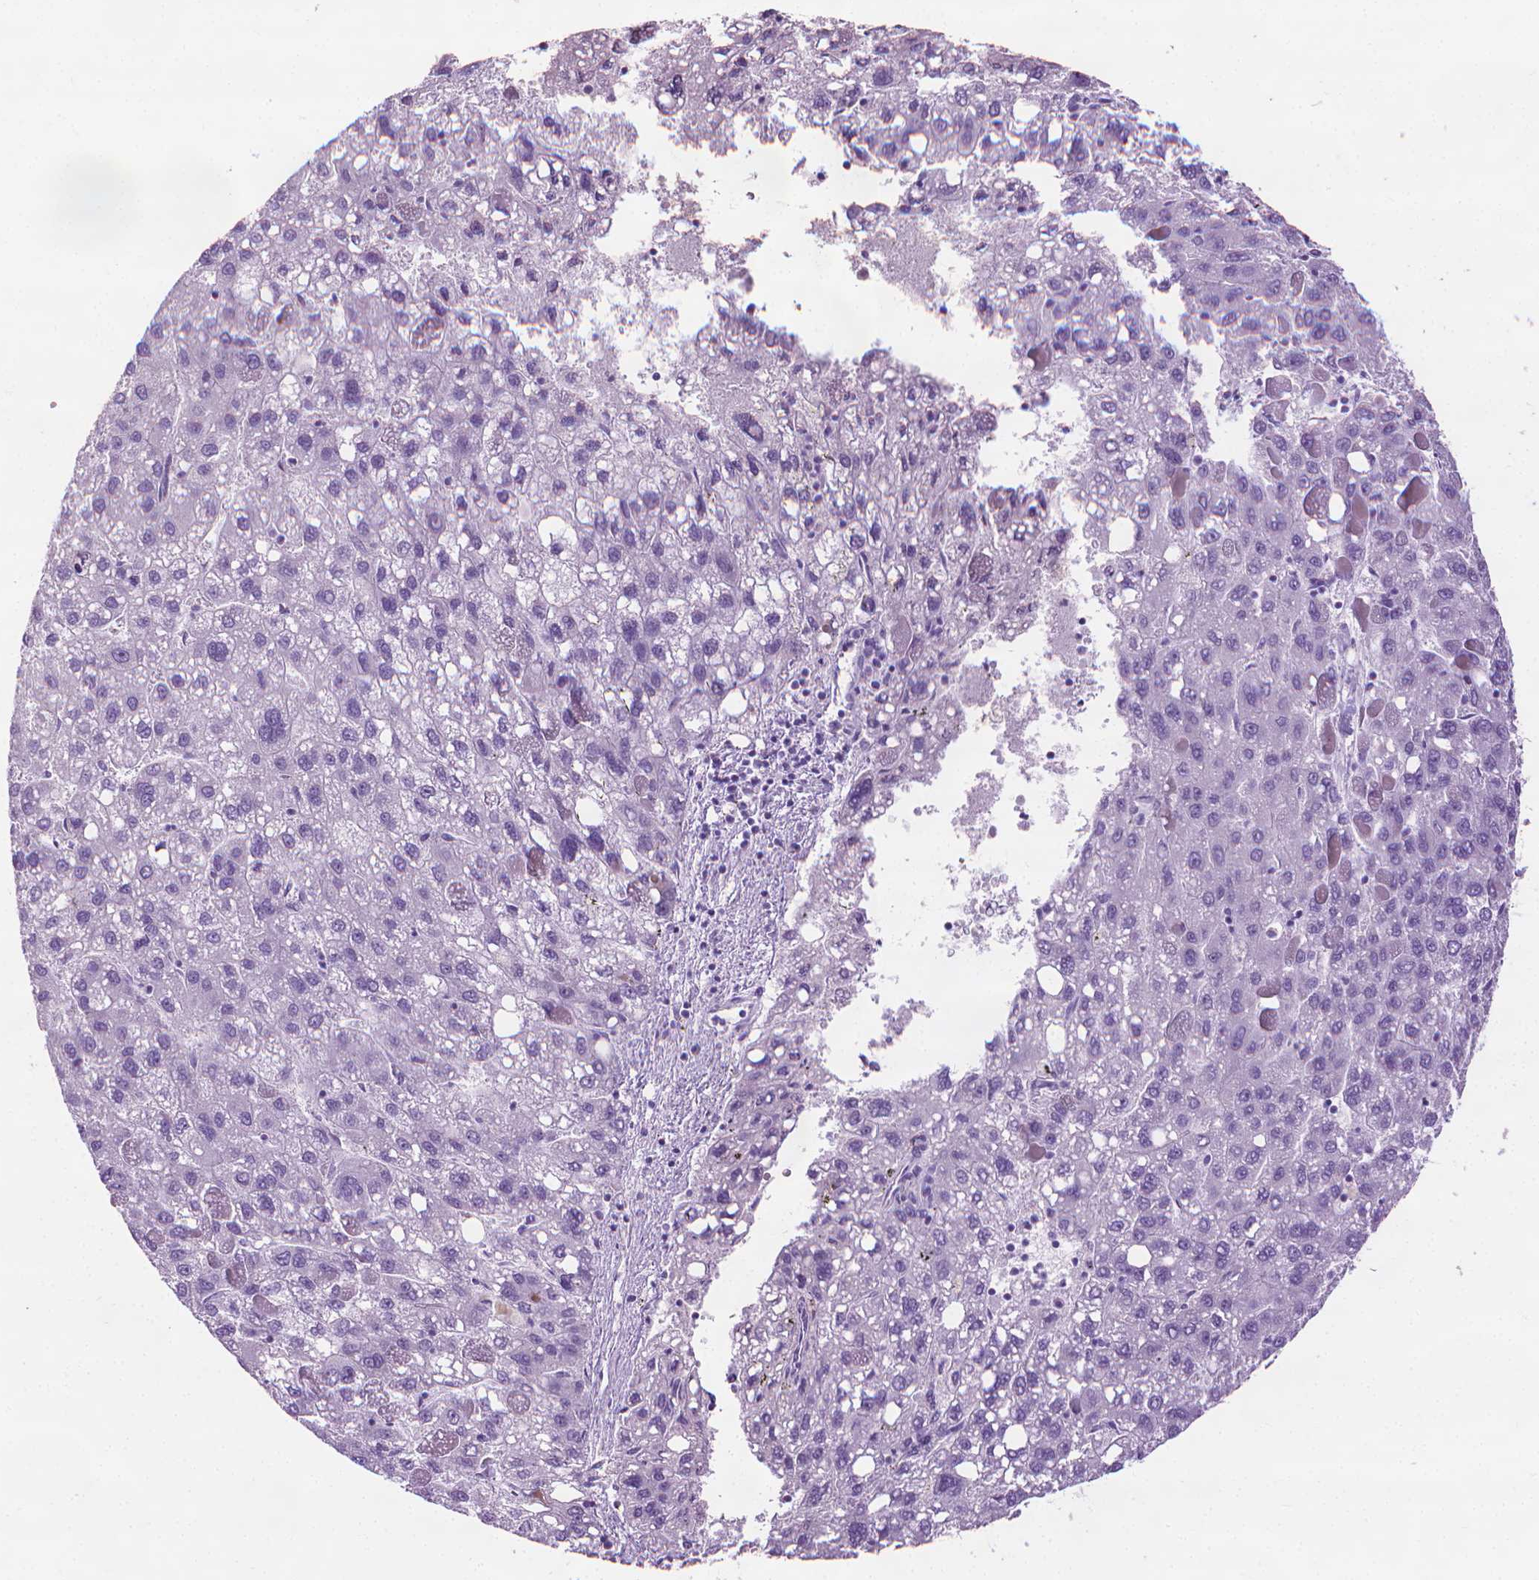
{"staining": {"intensity": "negative", "quantity": "none", "location": "none"}, "tissue": "liver cancer", "cell_type": "Tumor cells", "image_type": "cancer", "snomed": [{"axis": "morphology", "description": "Carcinoma, Hepatocellular, NOS"}, {"axis": "topography", "description": "Liver"}], "caption": "Tumor cells show no significant expression in liver hepatocellular carcinoma.", "gene": "DNAI7", "patient": {"sex": "female", "age": 82}}